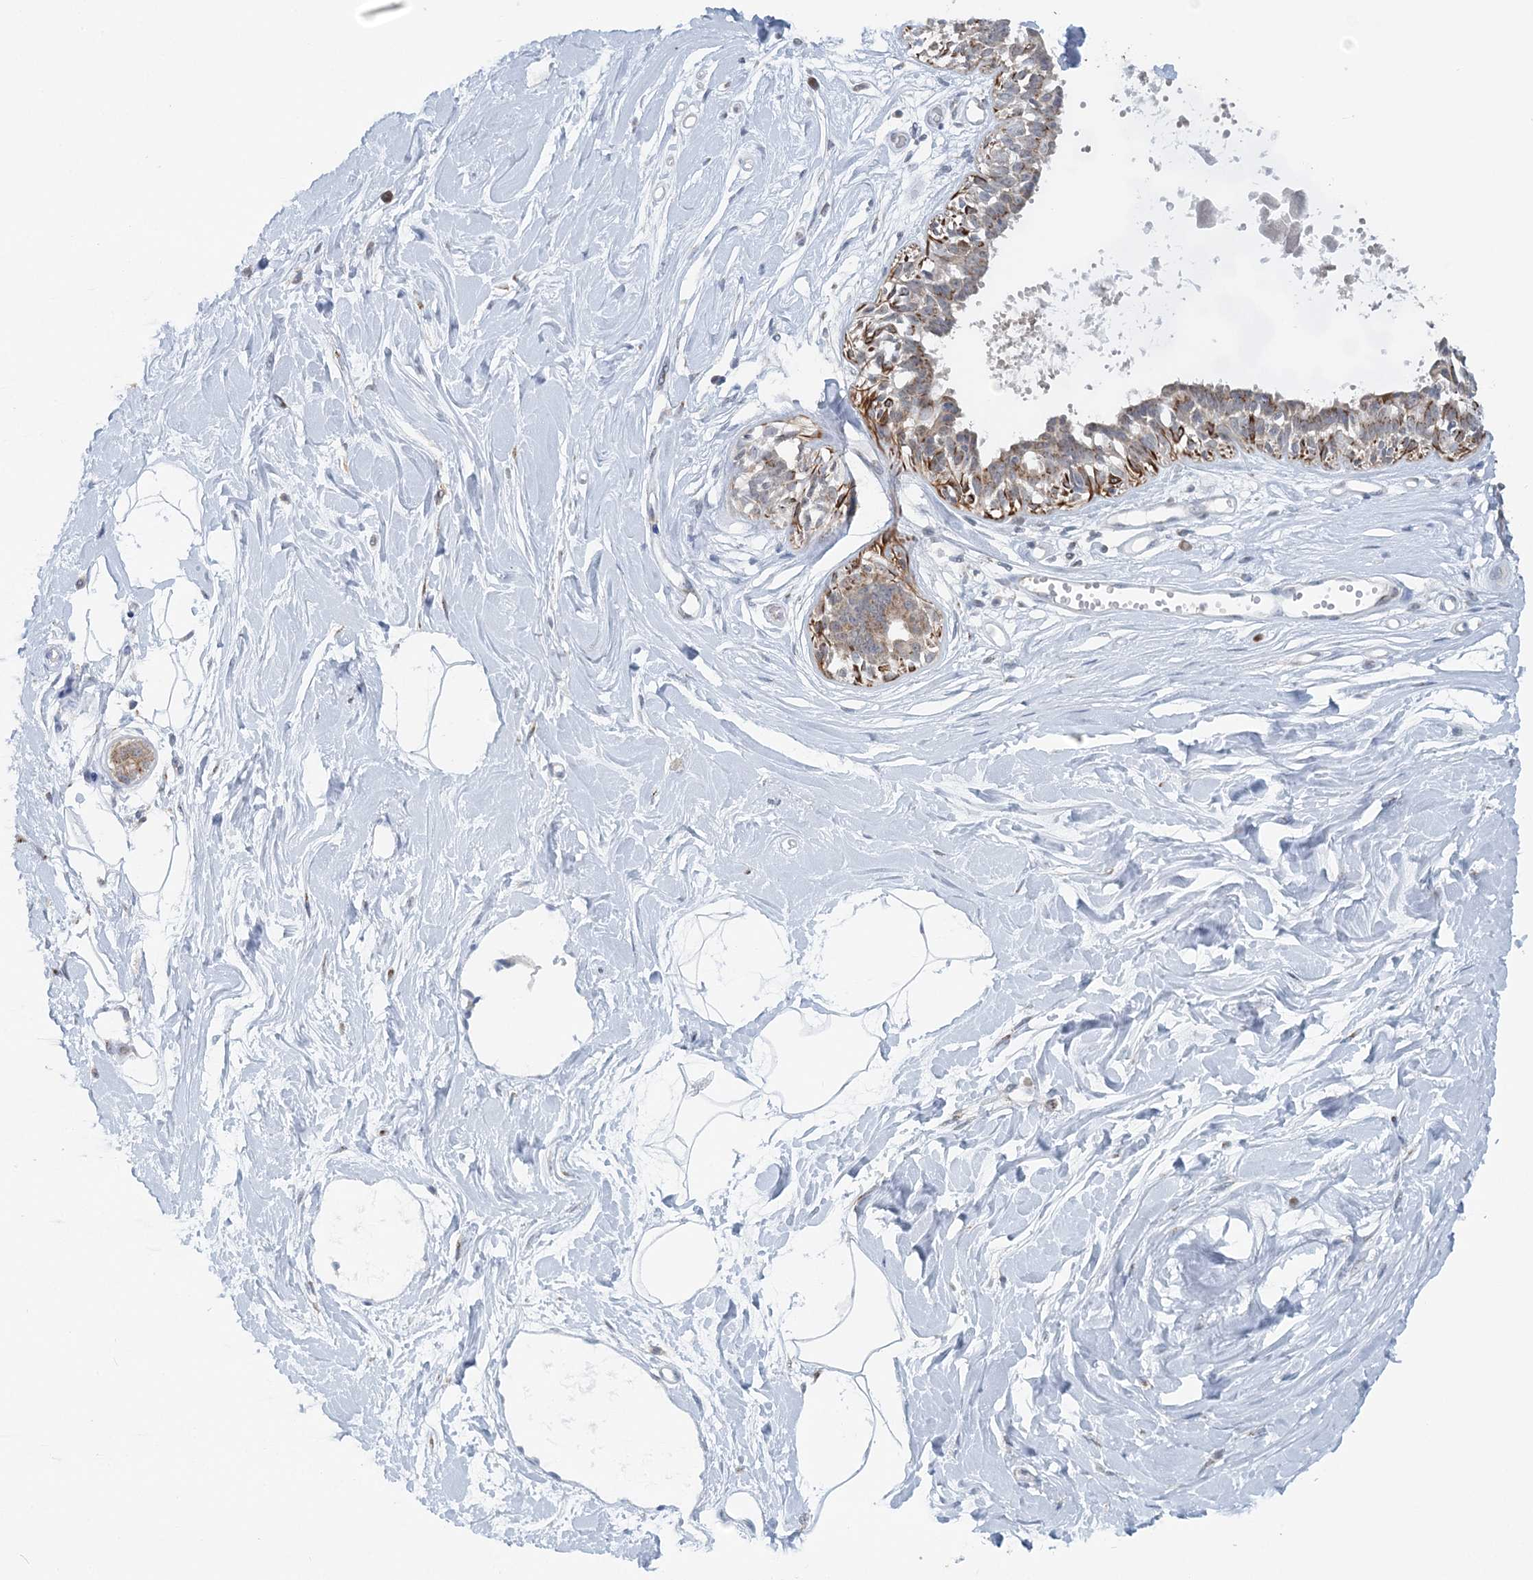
{"staining": {"intensity": "negative", "quantity": "none", "location": "none"}, "tissue": "breast", "cell_type": "Adipocytes", "image_type": "normal", "snomed": [{"axis": "morphology", "description": "Normal tissue, NOS"}, {"axis": "topography", "description": "Breast"}], "caption": "This is a histopathology image of immunohistochemistry staining of benign breast, which shows no staining in adipocytes. (Stains: DAB immunohistochemistry (IHC) with hematoxylin counter stain, Microscopy: brightfield microscopy at high magnification).", "gene": "RNF150", "patient": {"sex": "female", "age": 45}}